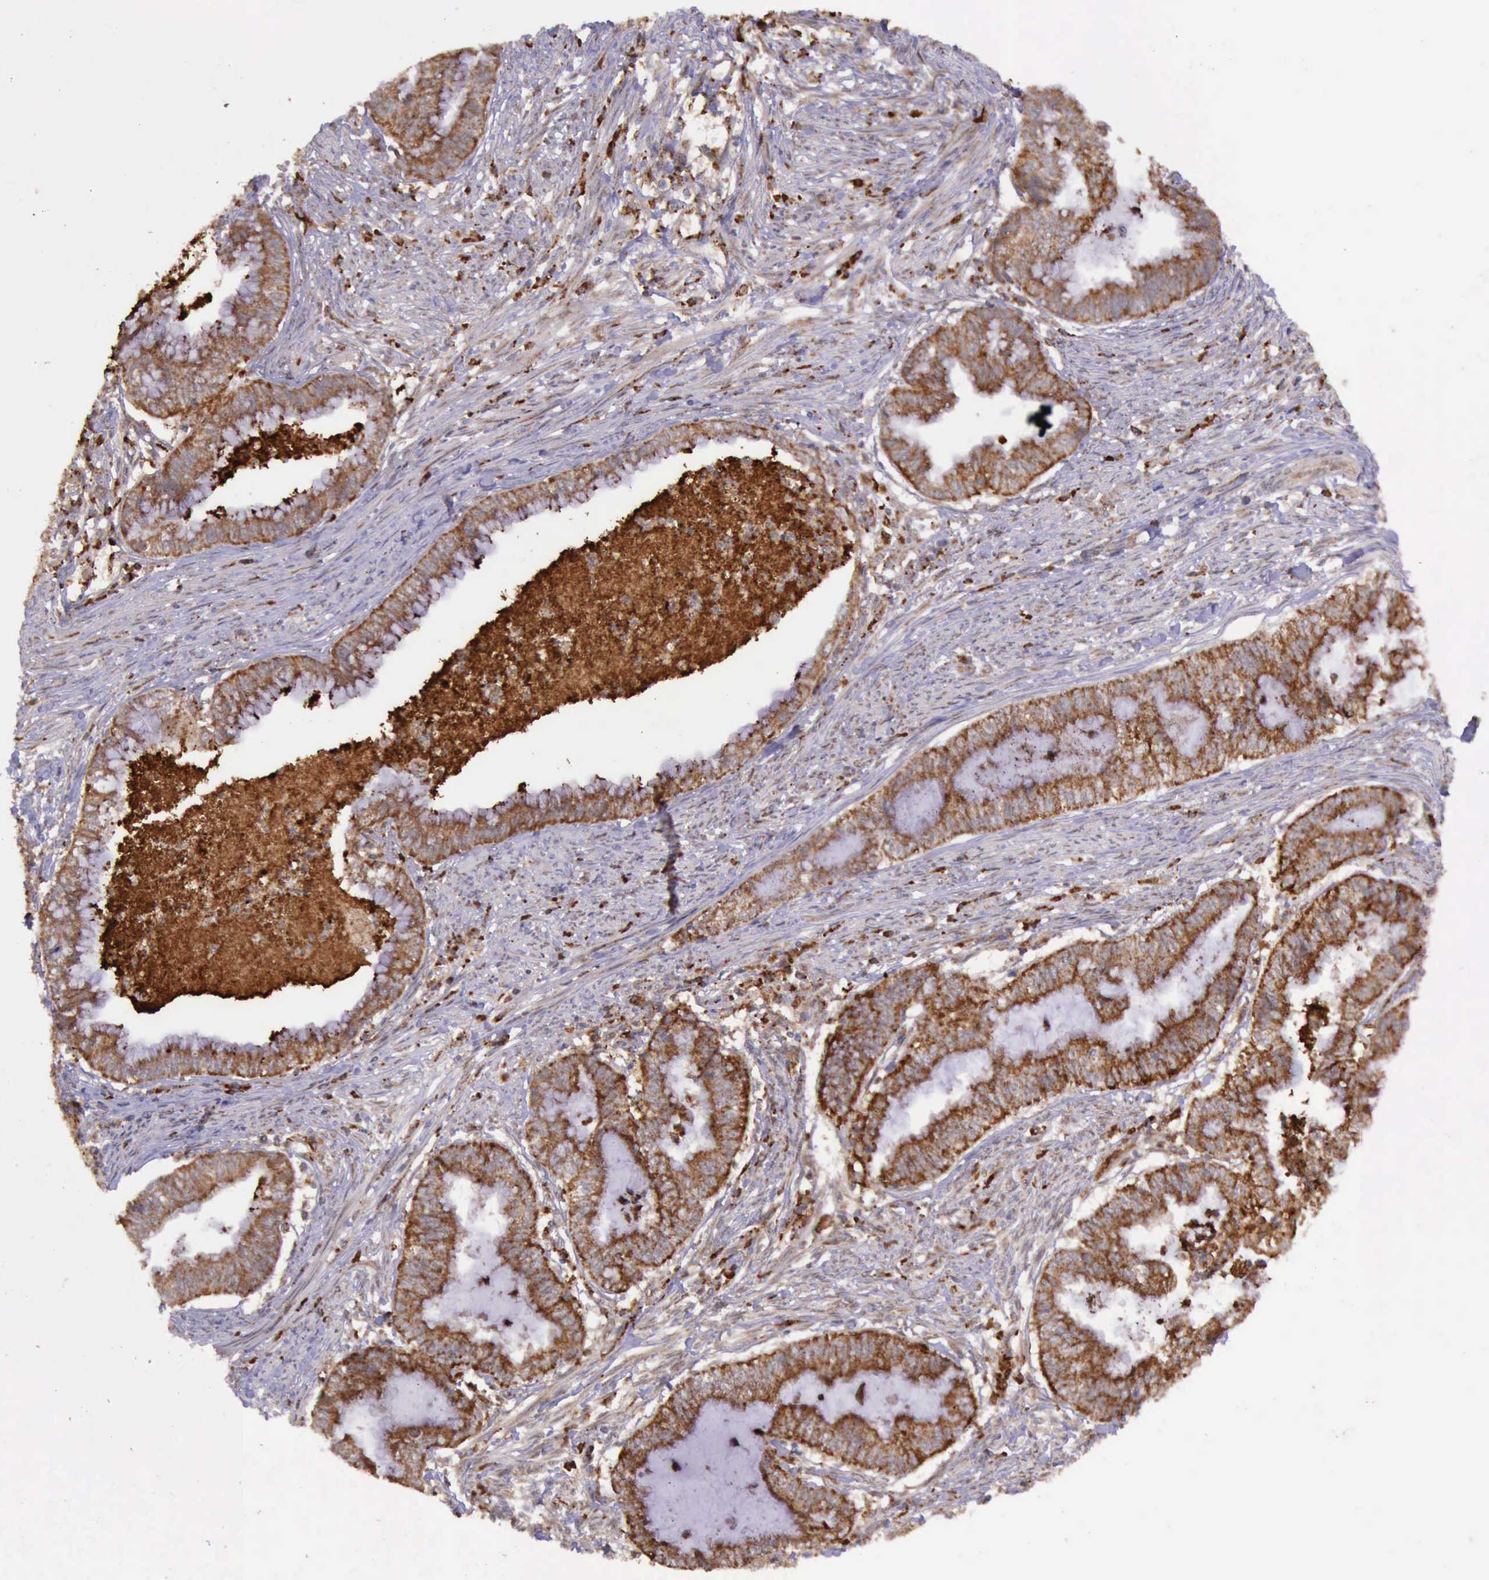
{"staining": {"intensity": "strong", "quantity": ">75%", "location": "cytoplasmic/membranous"}, "tissue": "endometrial cancer", "cell_type": "Tumor cells", "image_type": "cancer", "snomed": [{"axis": "morphology", "description": "Necrosis, NOS"}, {"axis": "morphology", "description": "Adenocarcinoma, NOS"}, {"axis": "topography", "description": "Endometrium"}], "caption": "This is a photomicrograph of IHC staining of adenocarcinoma (endometrial), which shows strong staining in the cytoplasmic/membranous of tumor cells.", "gene": "ARMCX3", "patient": {"sex": "female", "age": 79}}